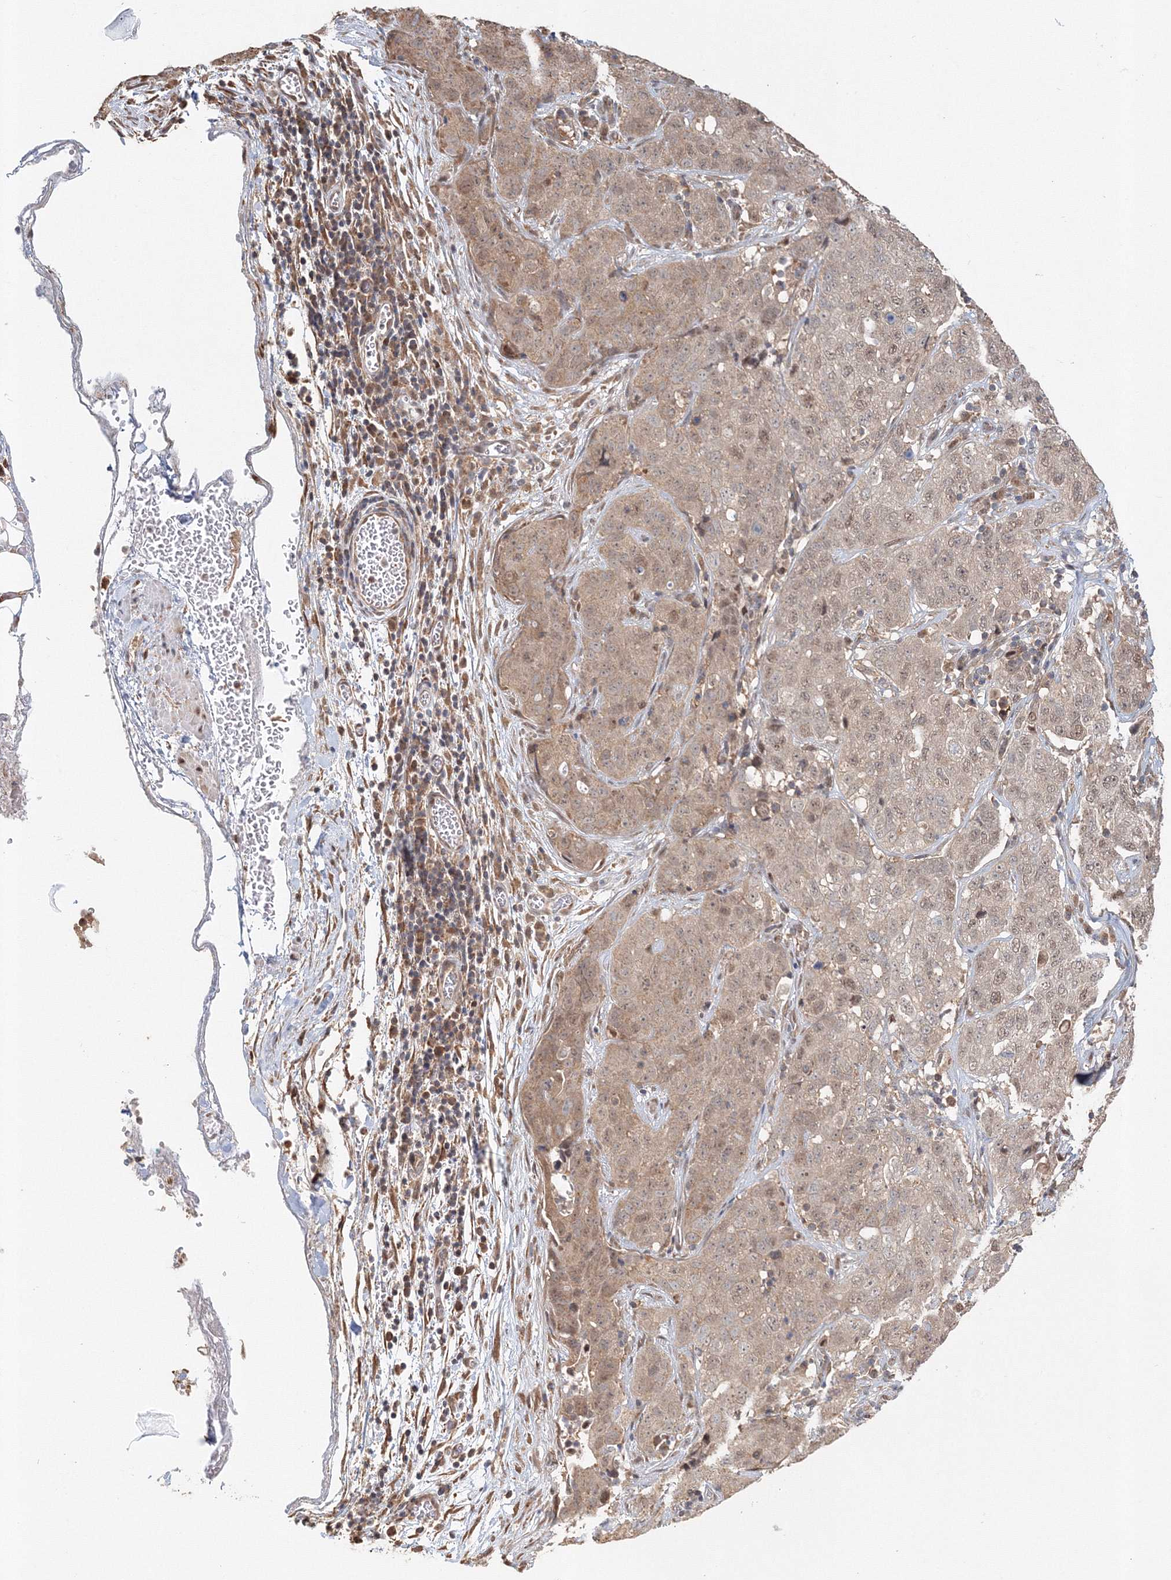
{"staining": {"intensity": "moderate", "quantity": ">75%", "location": "cytoplasmic/membranous,nuclear"}, "tissue": "stomach cancer", "cell_type": "Tumor cells", "image_type": "cancer", "snomed": [{"axis": "morphology", "description": "Normal tissue, NOS"}, {"axis": "morphology", "description": "Adenocarcinoma, NOS"}, {"axis": "topography", "description": "Lymph node"}, {"axis": "topography", "description": "Stomach"}], "caption": "Protein staining reveals moderate cytoplasmic/membranous and nuclear positivity in about >75% of tumor cells in stomach cancer. (brown staining indicates protein expression, while blue staining denotes nuclei).", "gene": "PSMD6", "patient": {"sex": "male", "age": 48}}